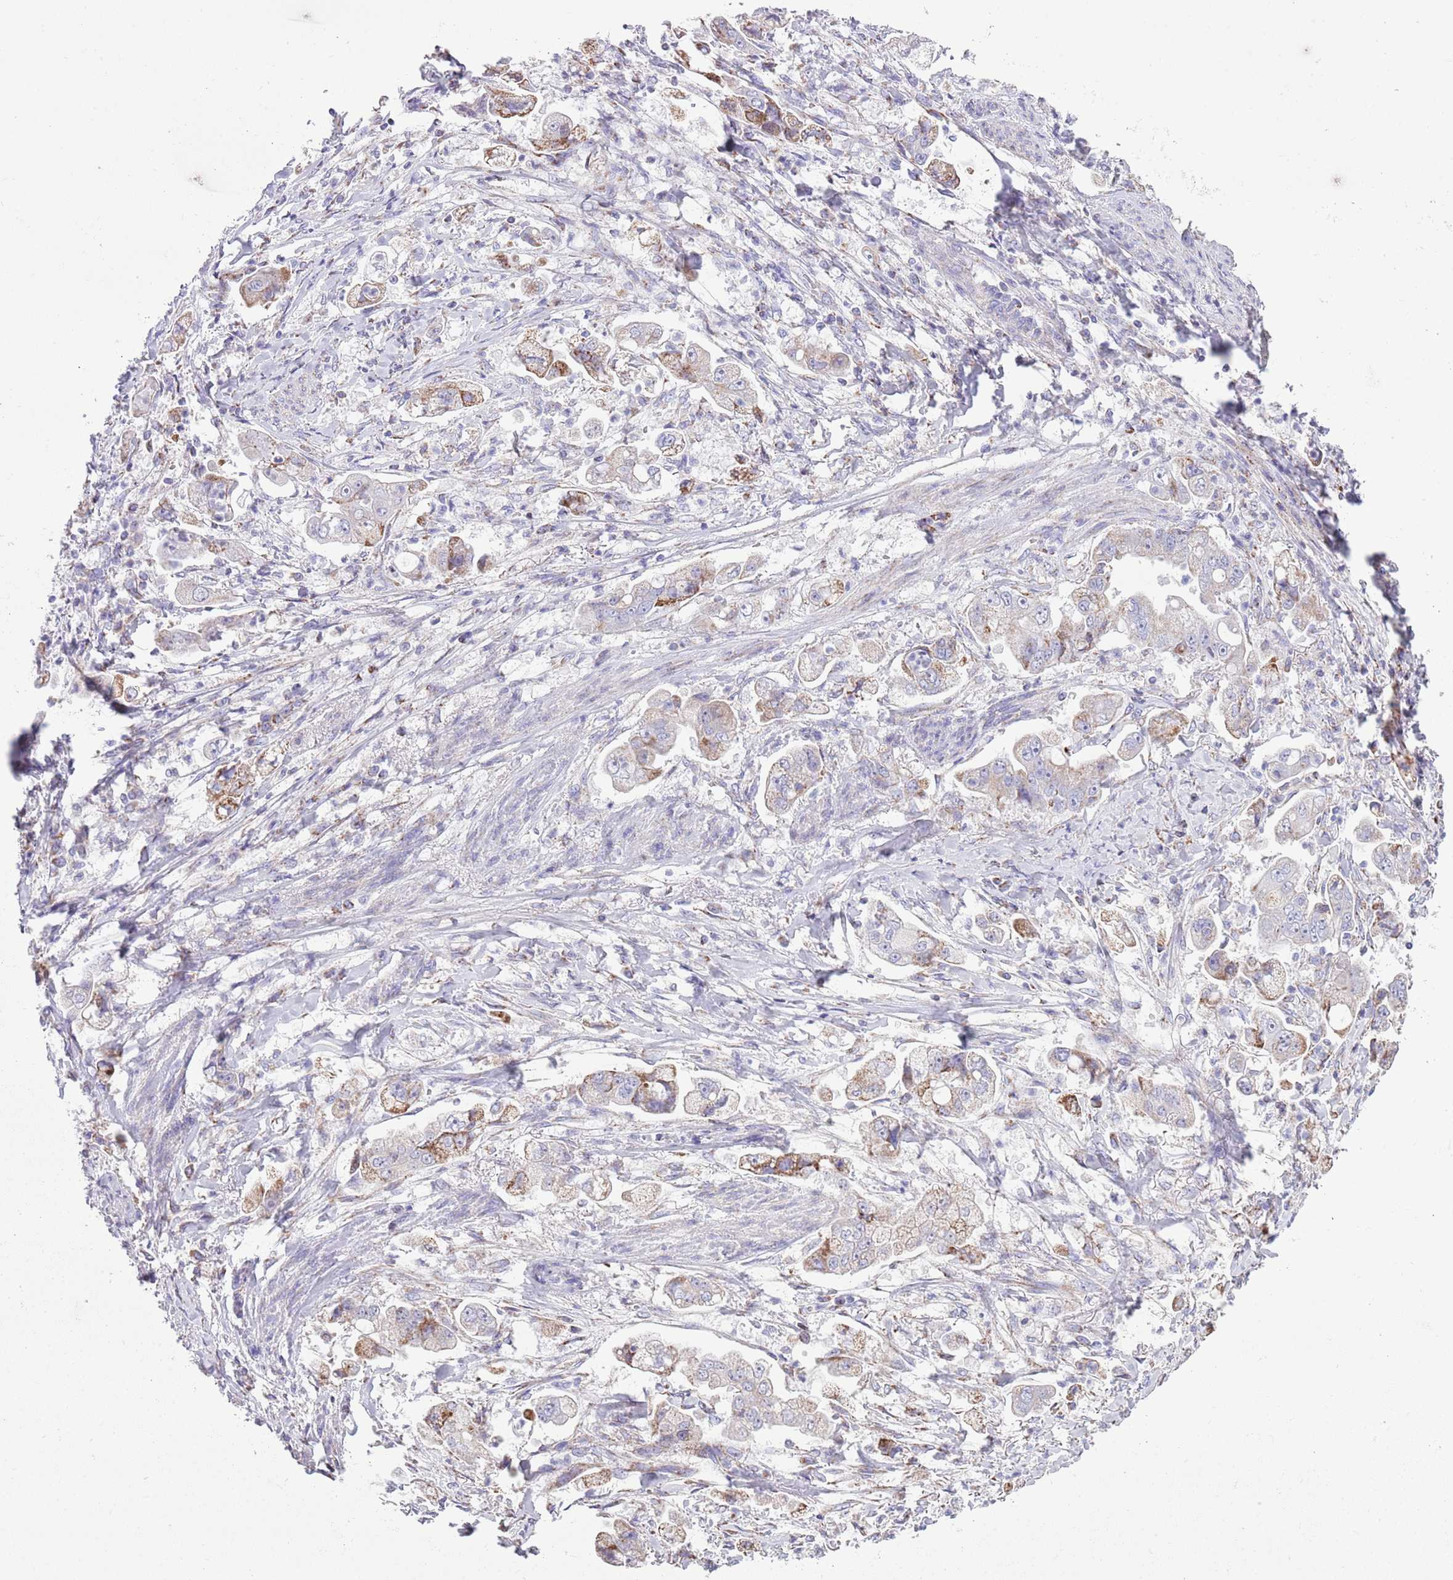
{"staining": {"intensity": "moderate", "quantity": "<25%", "location": "cytoplasmic/membranous"}, "tissue": "stomach cancer", "cell_type": "Tumor cells", "image_type": "cancer", "snomed": [{"axis": "morphology", "description": "Adenocarcinoma, NOS"}, {"axis": "topography", "description": "Stomach"}], "caption": "Protein staining displays moderate cytoplasmic/membranous staining in about <25% of tumor cells in adenocarcinoma (stomach).", "gene": "ATP6V1B1", "patient": {"sex": "male", "age": 62}}